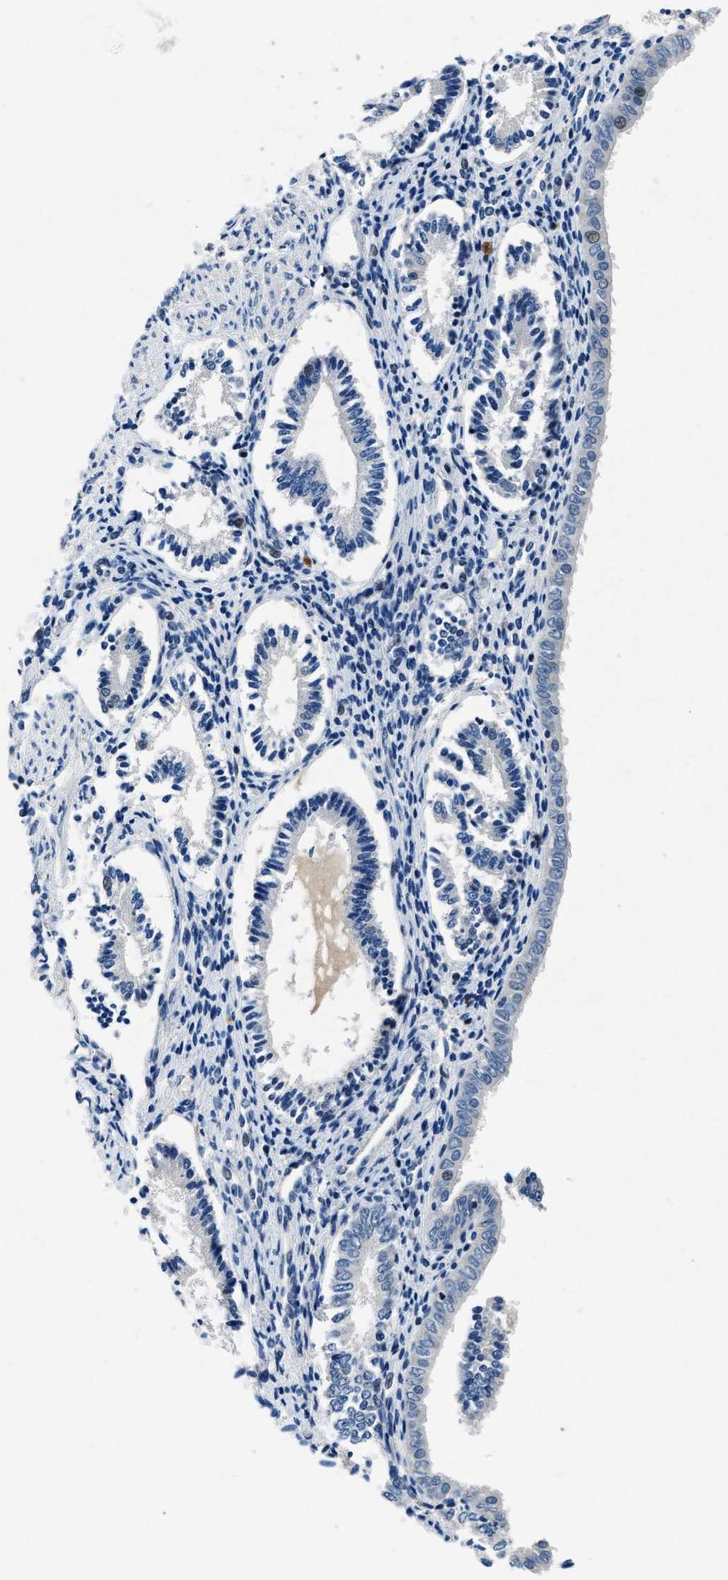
{"staining": {"intensity": "moderate", "quantity": "<25%", "location": "nuclear"}, "tissue": "endometrium", "cell_type": "Cells in endometrial stroma", "image_type": "normal", "snomed": [{"axis": "morphology", "description": "Normal tissue, NOS"}, {"axis": "topography", "description": "Endometrium"}], "caption": "Cells in endometrial stroma demonstrate low levels of moderate nuclear staining in approximately <25% of cells in unremarkable endometrium.", "gene": "PHLDA1", "patient": {"sex": "female", "age": 42}}